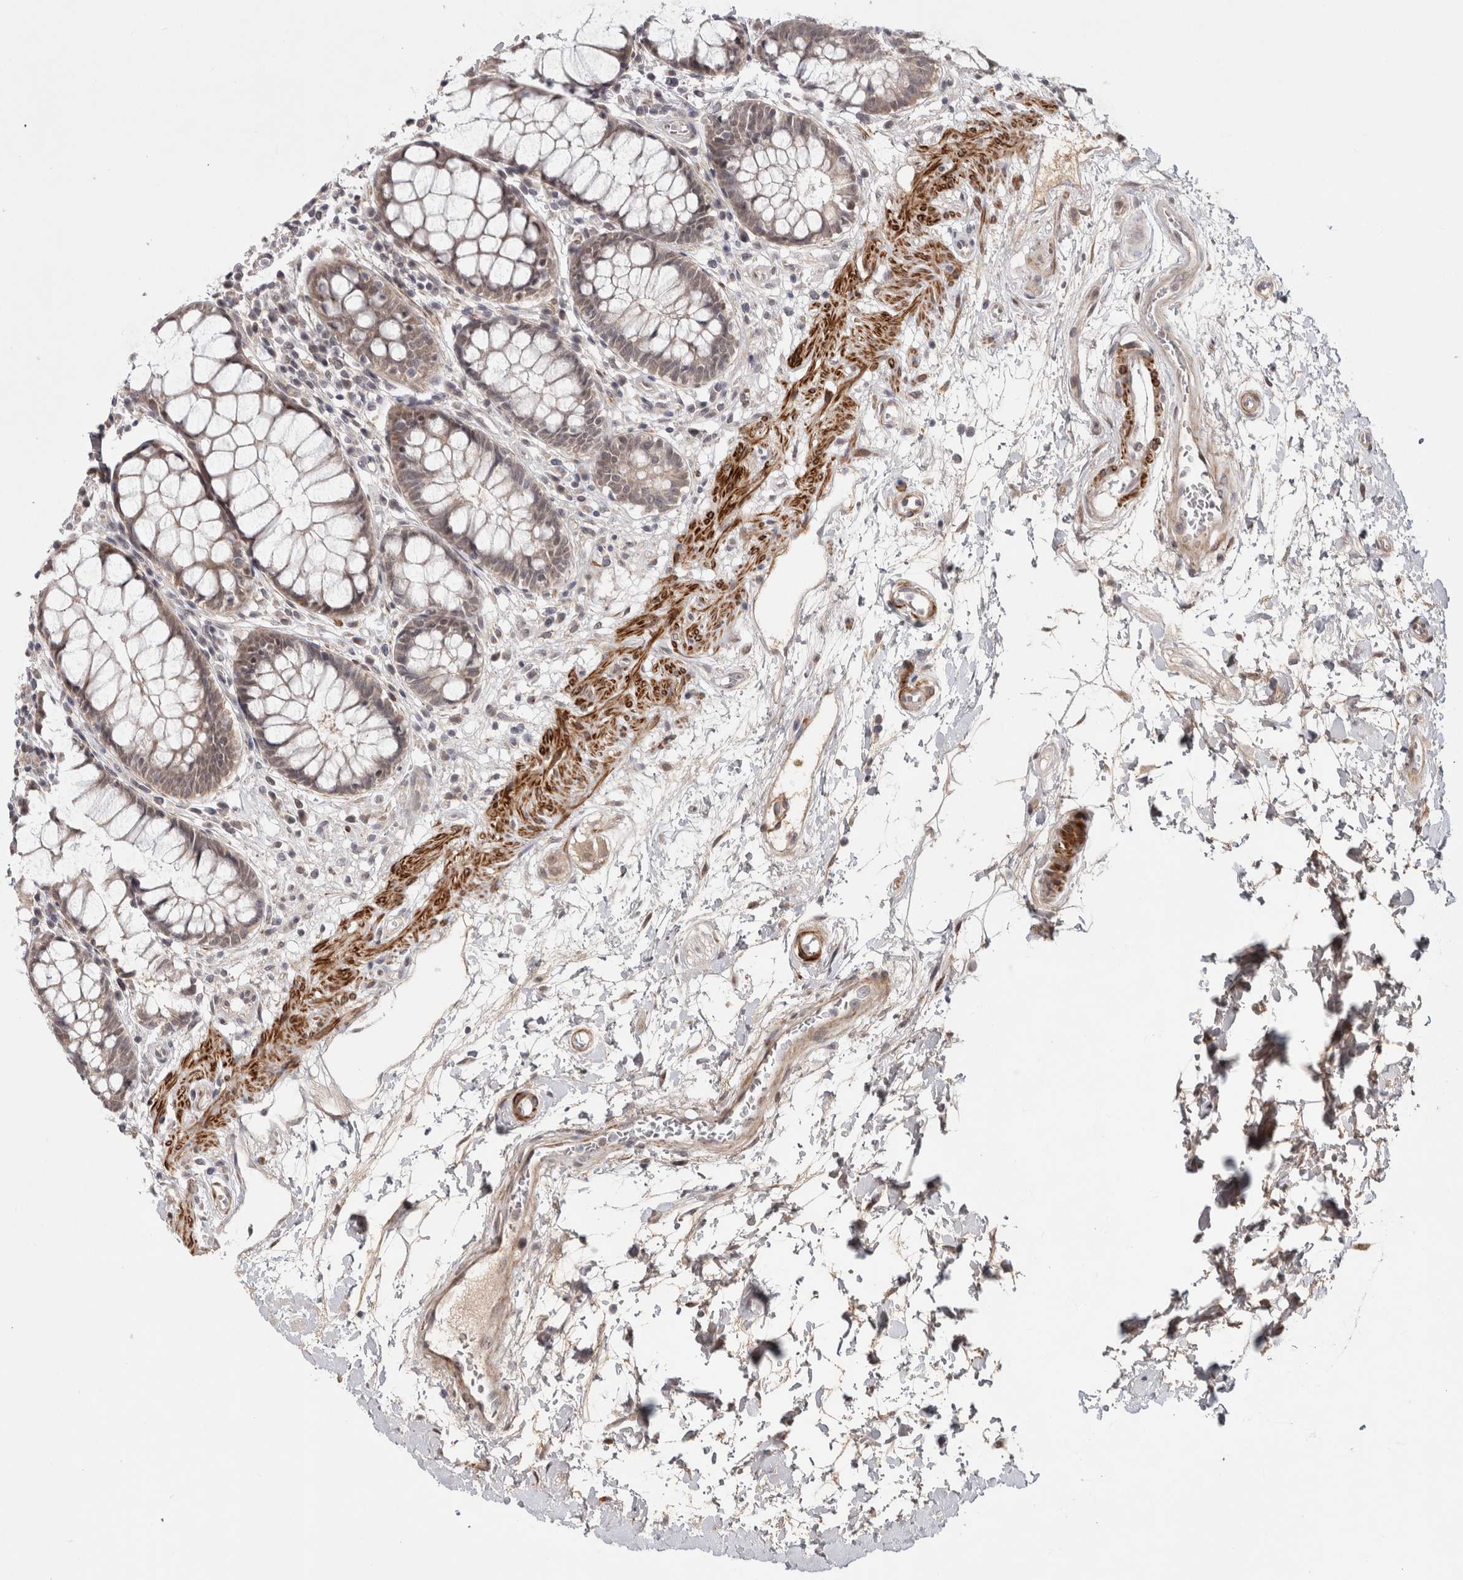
{"staining": {"intensity": "moderate", "quantity": ">75%", "location": "cytoplasmic/membranous,nuclear"}, "tissue": "rectum", "cell_type": "Glandular cells", "image_type": "normal", "snomed": [{"axis": "morphology", "description": "Normal tissue, NOS"}, {"axis": "topography", "description": "Rectum"}], "caption": "Immunohistochemical staining of benign rectum exhibits moderate cytoplasmic/membranous,nuclear protein staining in about >75% of glandular cells.", "gene": "ZNF318", "patient": {"sex": "male", "age": 64}}